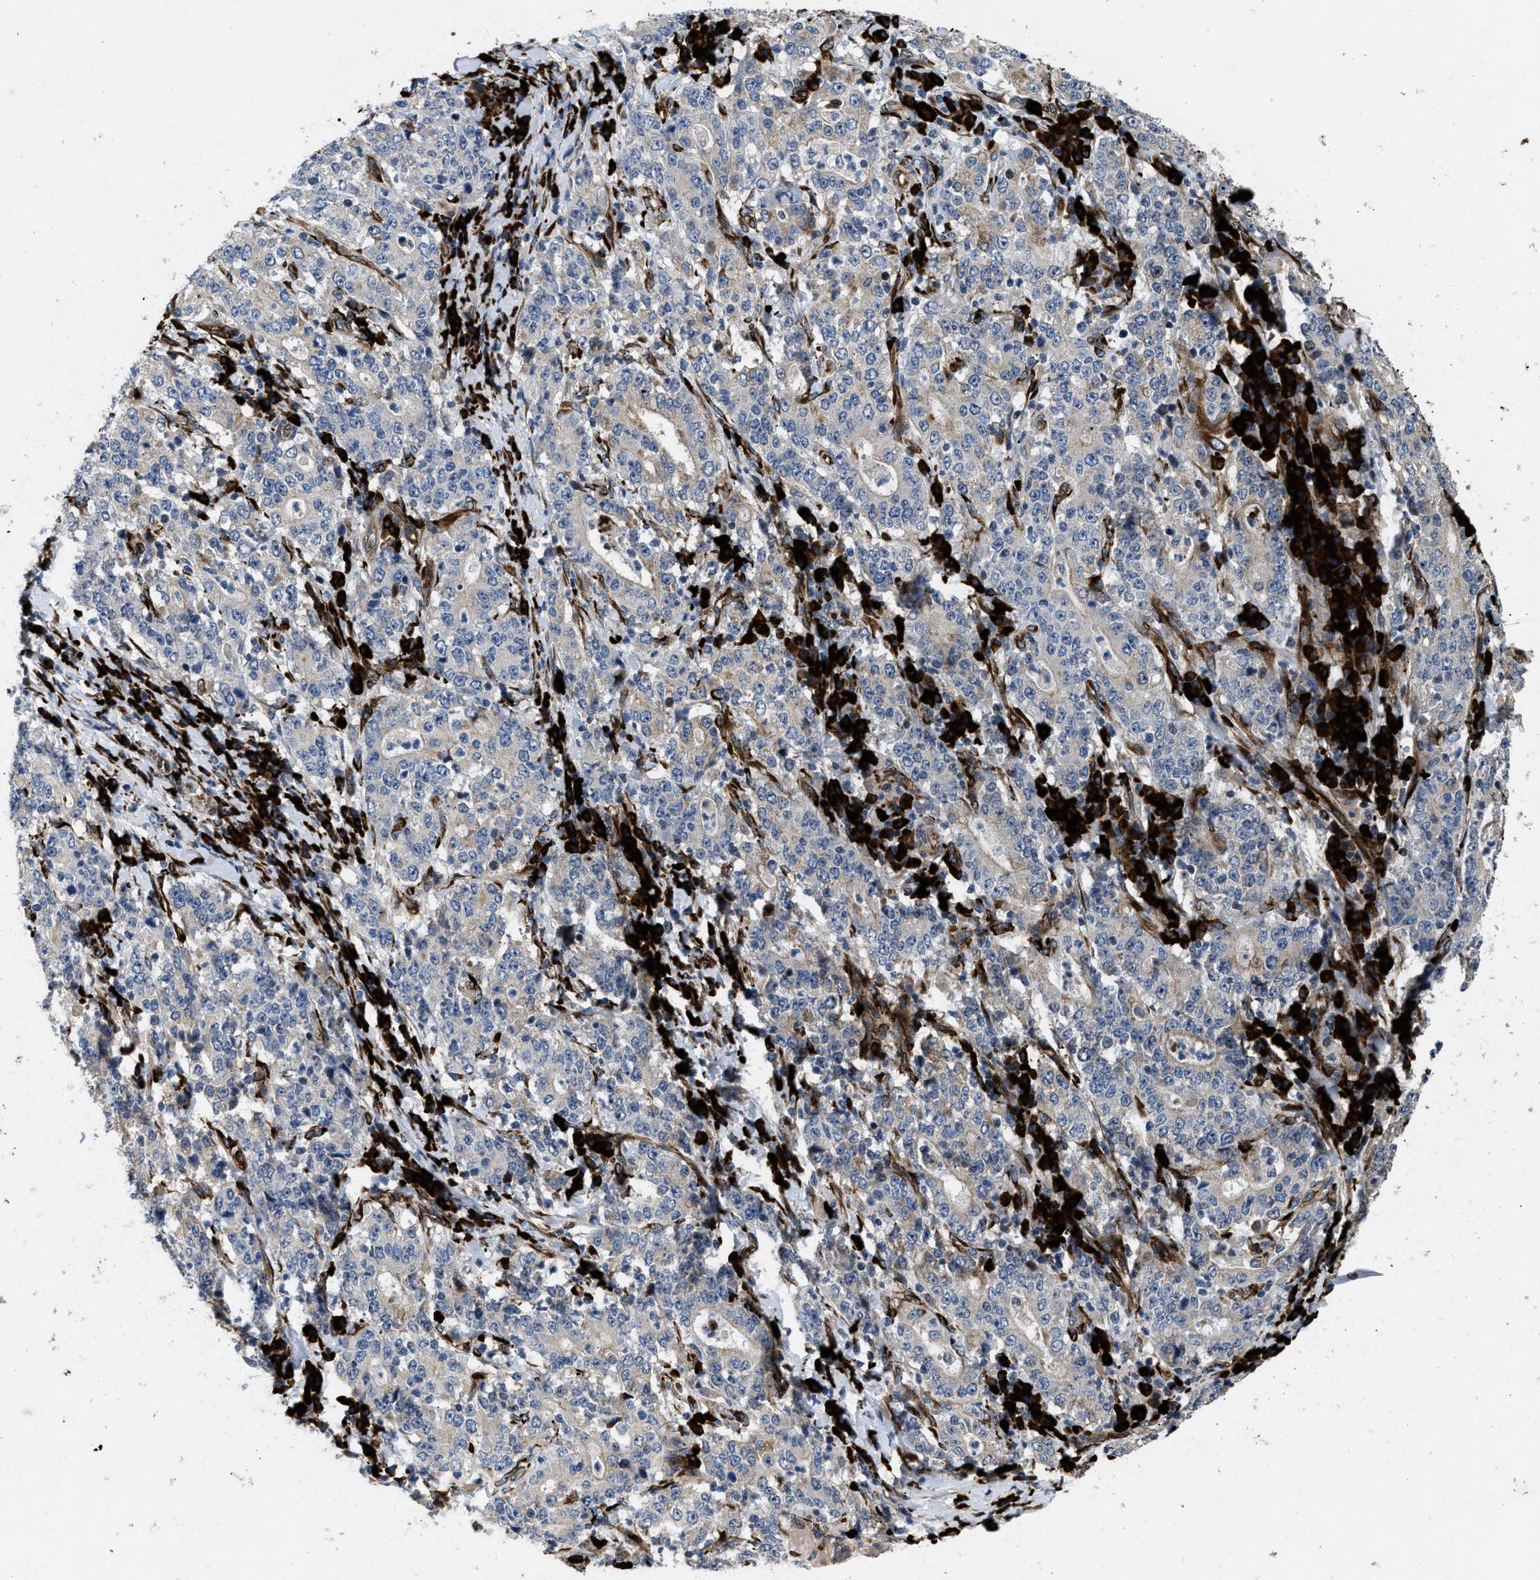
{"staining": {"intensity": "weak", "quantity": "<25%", "location": "cytoplasmic/membranous"}, "tissue": "stomach cancer", "cell_type": "Tumor cells", "image_type": "cancer", "snomed": [{"axis": "morphology", "description": "Normal tissue, NOS"}, {"axis": "morphology", "description": "Adenocarcinoma, NOS"}, {"axis": "topography", "description": "Stomach, upper"}, {"axis": "topography", "description": "Stomach"}], "caption": "High power microscopy image of an IHC micrograph of stomach adenocarcinoma, revealing no significant staining in tumor cells. (Brightfield microscopy of DAB IHC at high magnification).", "gene": "HSPA12B", "patient": {"sex": "male", "age": 59}}